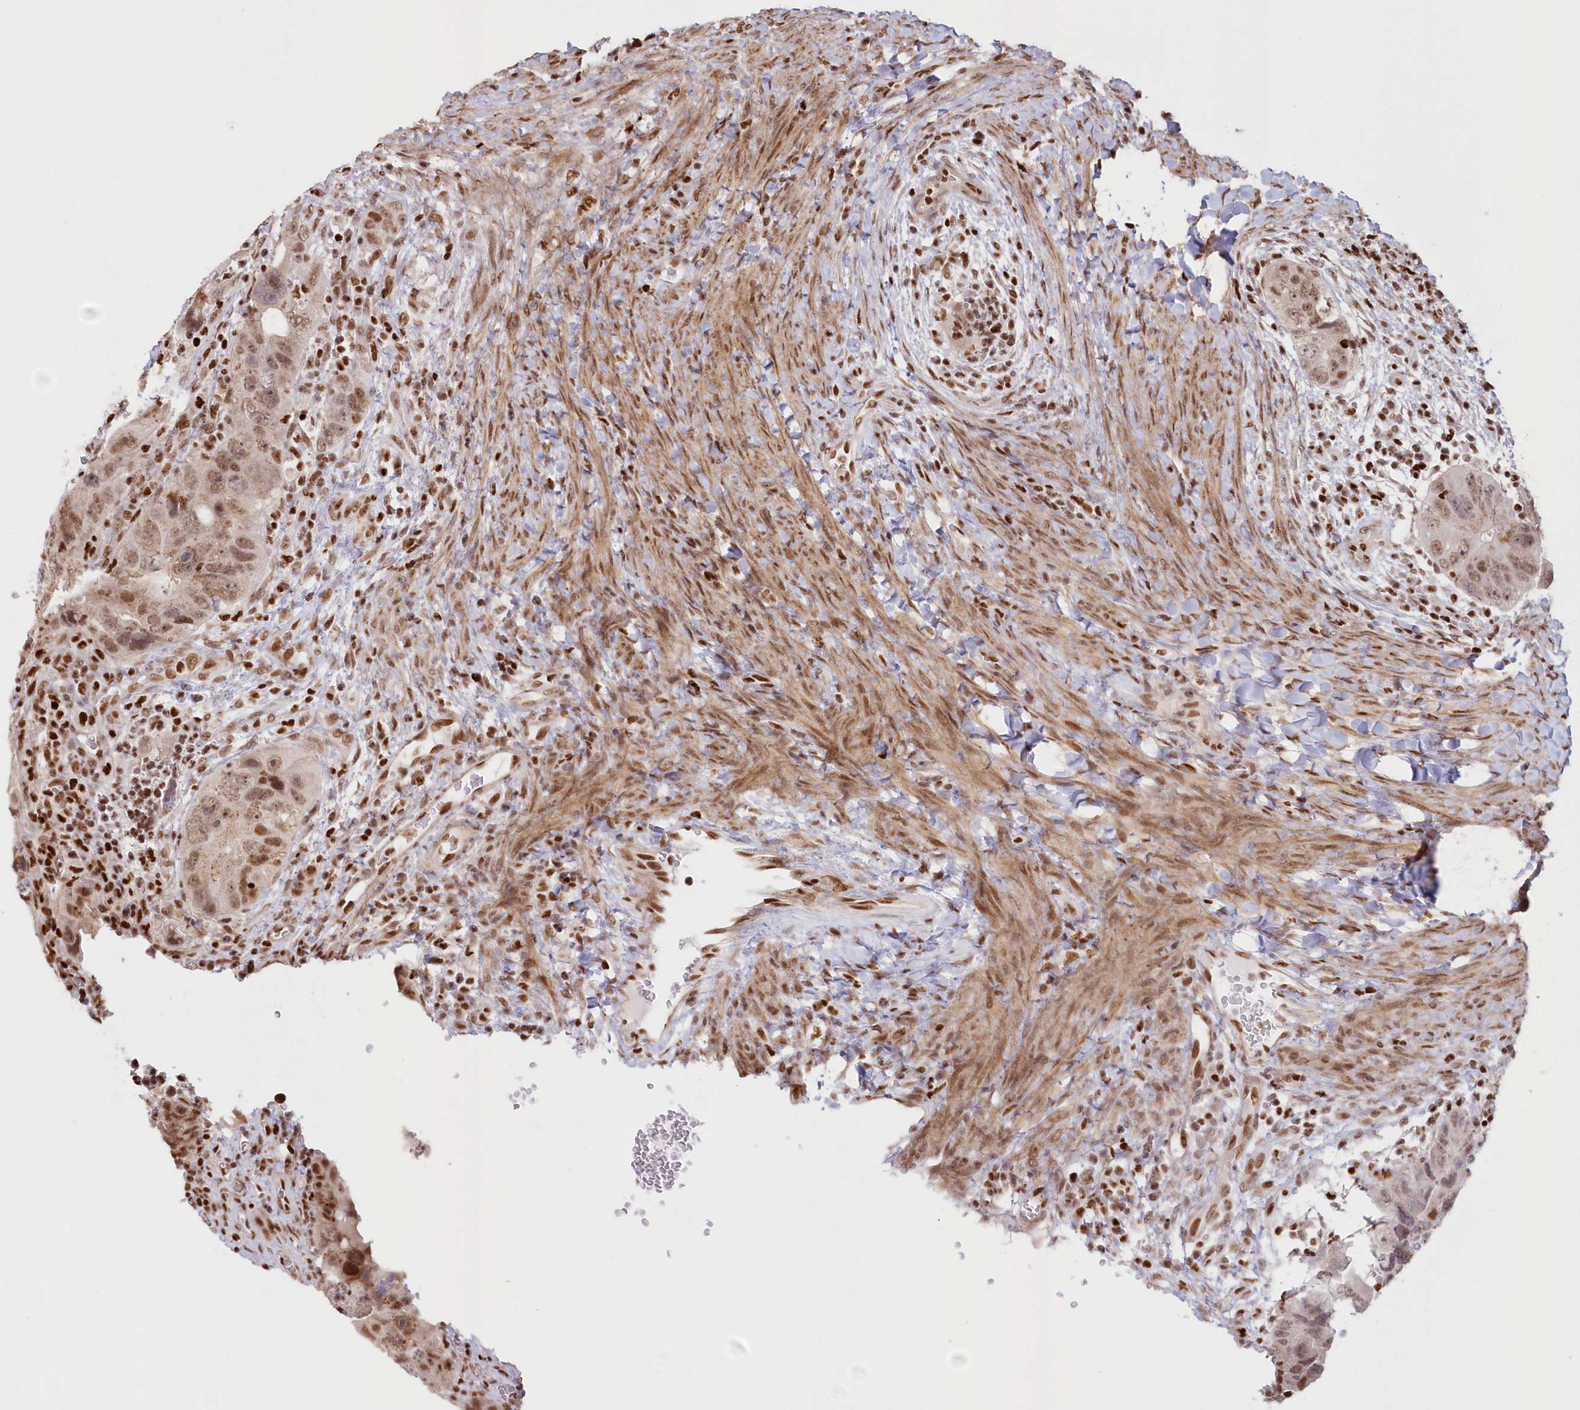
{"staining": {"intensity": "moderate", "quantity": ">75%", "location": "nuclear"}, "tissue": "colorectal cancer", "cell_type": "Tumor cells", "image_type": "cancer", "snomed": [{"axis": "morphology", "description": "Adenocarcinoma, NOS"}, {"axis": "topography", "description": "Rectum"}], "caption": "High-power microscopy captured an immunohistochemistry (IHC) histopathology image of colorectal adenocarcinoma, revealing moderate nuclear expression in about >75% of tumor cells.", "gene": "POLR2B", "patient": {"sex": "male", "age": 59}}